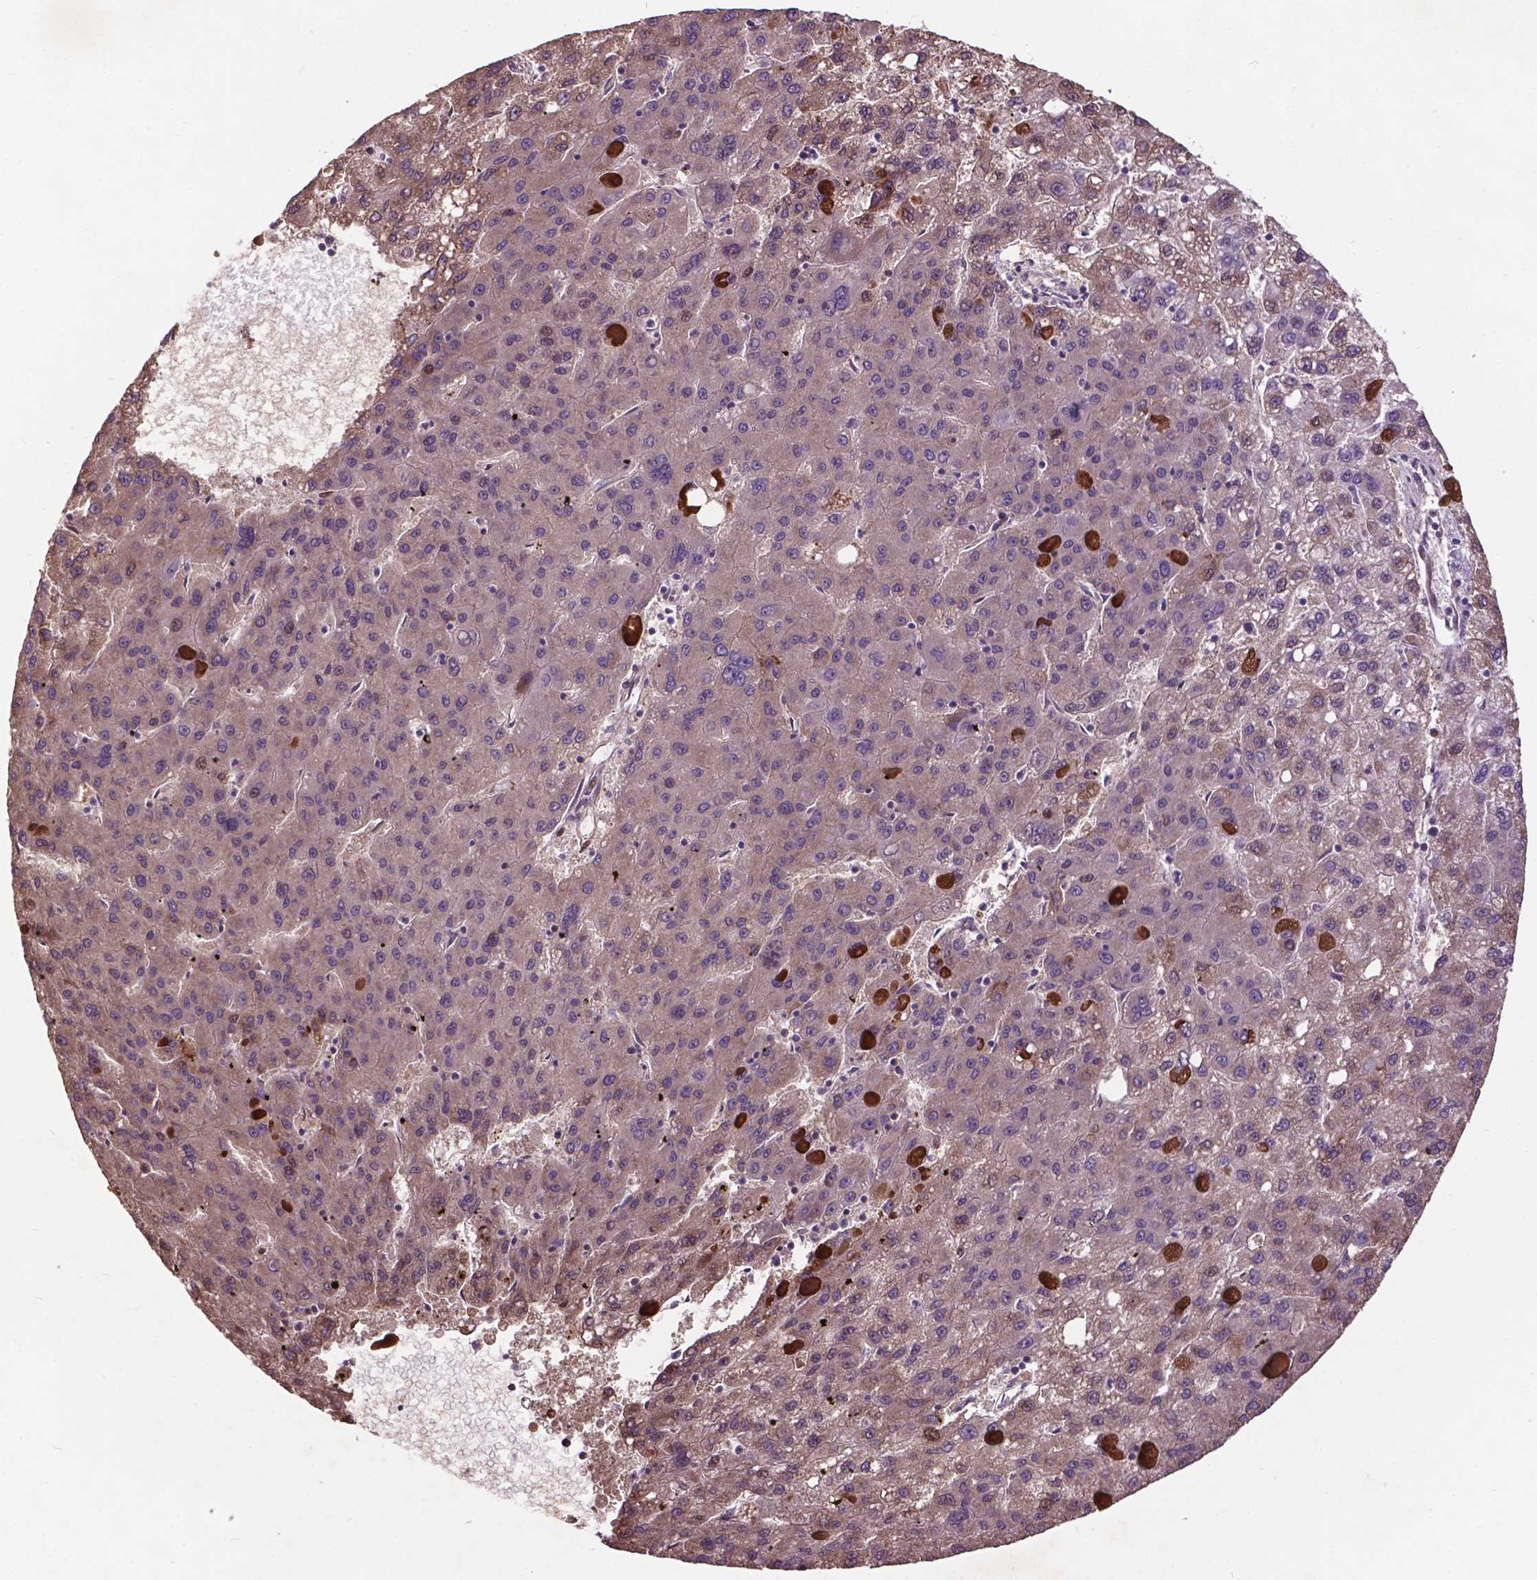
{"staining": {"intensity": "weak", "quantity": "<25%", "location": "cytoplasmic/membranous"}, "tissue": "liver cancer", "cell_type": "Tumor cells", "image_type": "cancer", "snomed": [{"axis": "morphology", "description": "Carcinoma, Hepatocellular, NOS"}, {"axis": "topography", "description": "Liver"}], "caption": "There is no significant staining in tumor cells of liver cancer. (DAB (3,3'-diaminobenzidine) IHC, high magnification).", "gene": "AP1S3", "patient": {"sex": "female", "age": 82}}